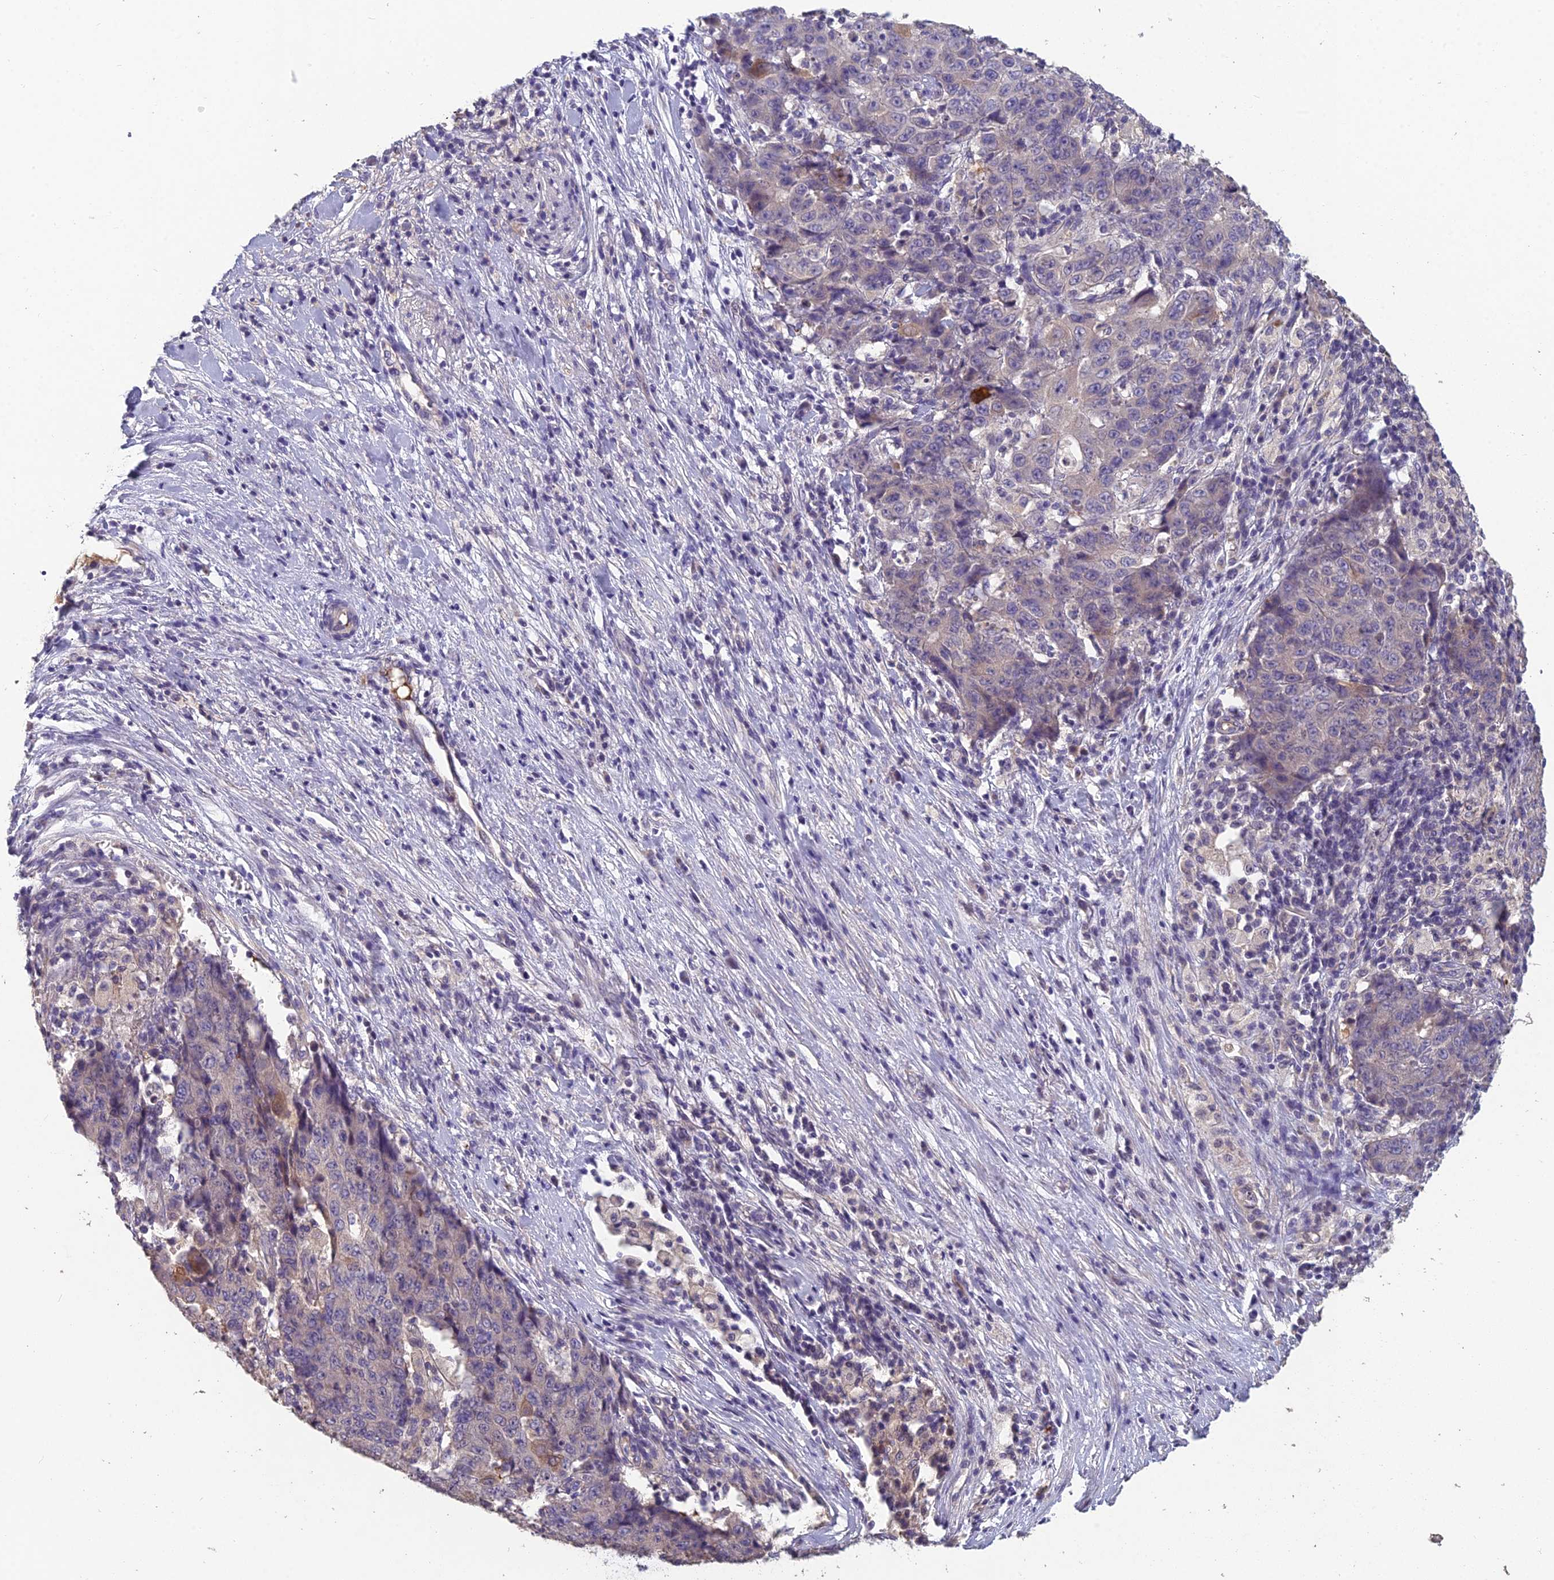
{"staining": {"intensity": "moderate", "quantity": "<25%", "location": "cytoplasmic/membranous"}, "tissue": "ovarian cancer", "cell_type": "Tumor cells", "image_type": "cancer", "snomed": [{"axis": "morphology", "description": "Carcinoma, endometroid"}, {"axis": "topography", "description": "Ovary"}], "caption": "Tumor cells display low levels of moderate cytoplasmic/membranous expression in about <25% of cells in ovarian cancer (endometroid carcinoma).", "gene": "CEACAM16", "patient": {"sex": "female", "age": 42}}